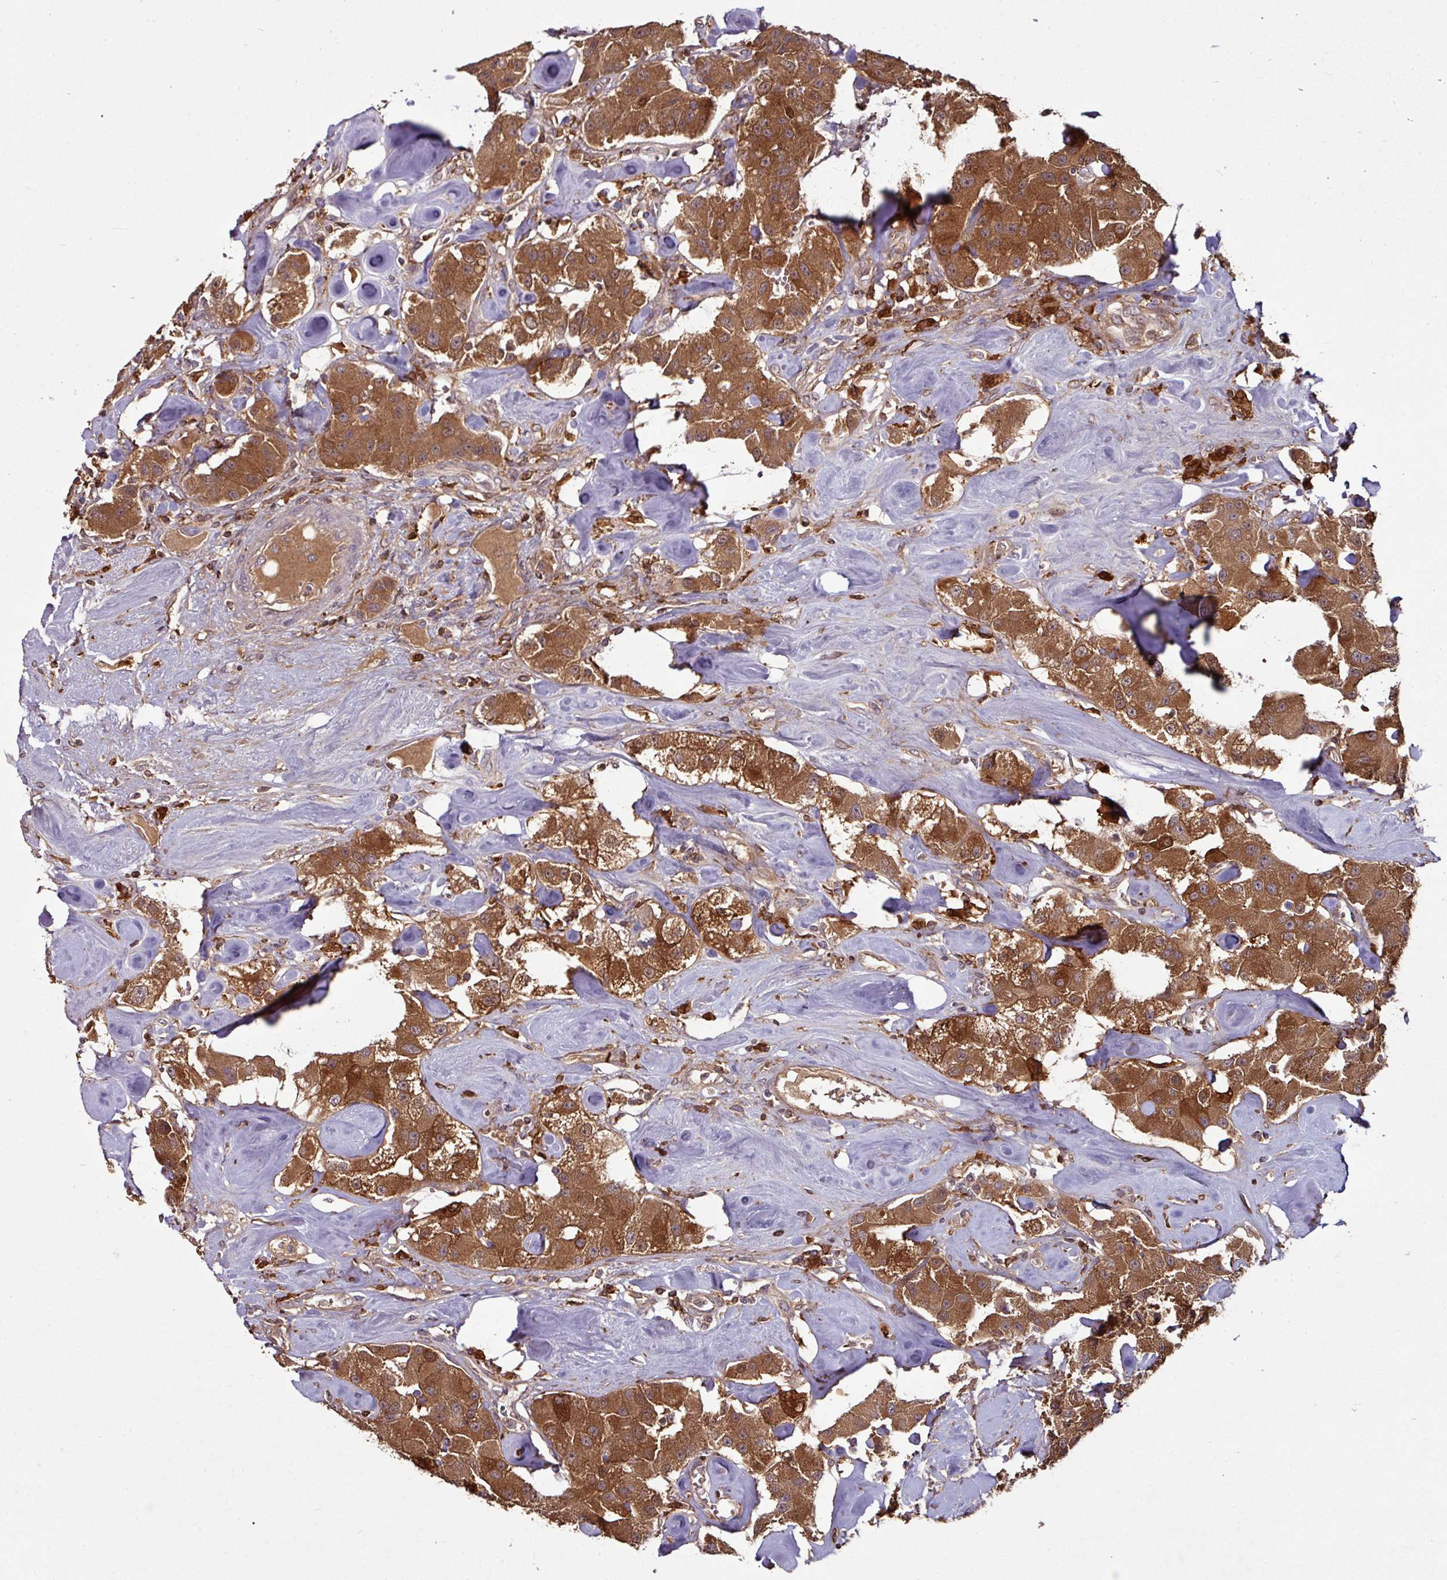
{"staining": {"intensity": "strong", "quantity": ">75%", "location": "cytoplasmic/membranous"}, "tissue": "carcinoid", "cell_type": "Tumor cells", "image_type": "cancer", "snomed": [{"axis": "morphology", "description": "Carcinoid, malignant, NOS"}, {"axis": "topography", "description": "Pancreas"}], "caption": "An immunohistochemistry (IHC) photomicrograph of tumor tissue is shown. Protein staining in brown highlights strong cytoplasmic/membranous positivity in carcinoid within tumor cells. The staining is performed using DAB (3,3'-diaminobenzidine) brown chromogen to label protein expression. The nuclei are counter-stained blue using hematoxylin.", "gene": "GNPDA1", "patient": {"sex": "male", "age": 41}}